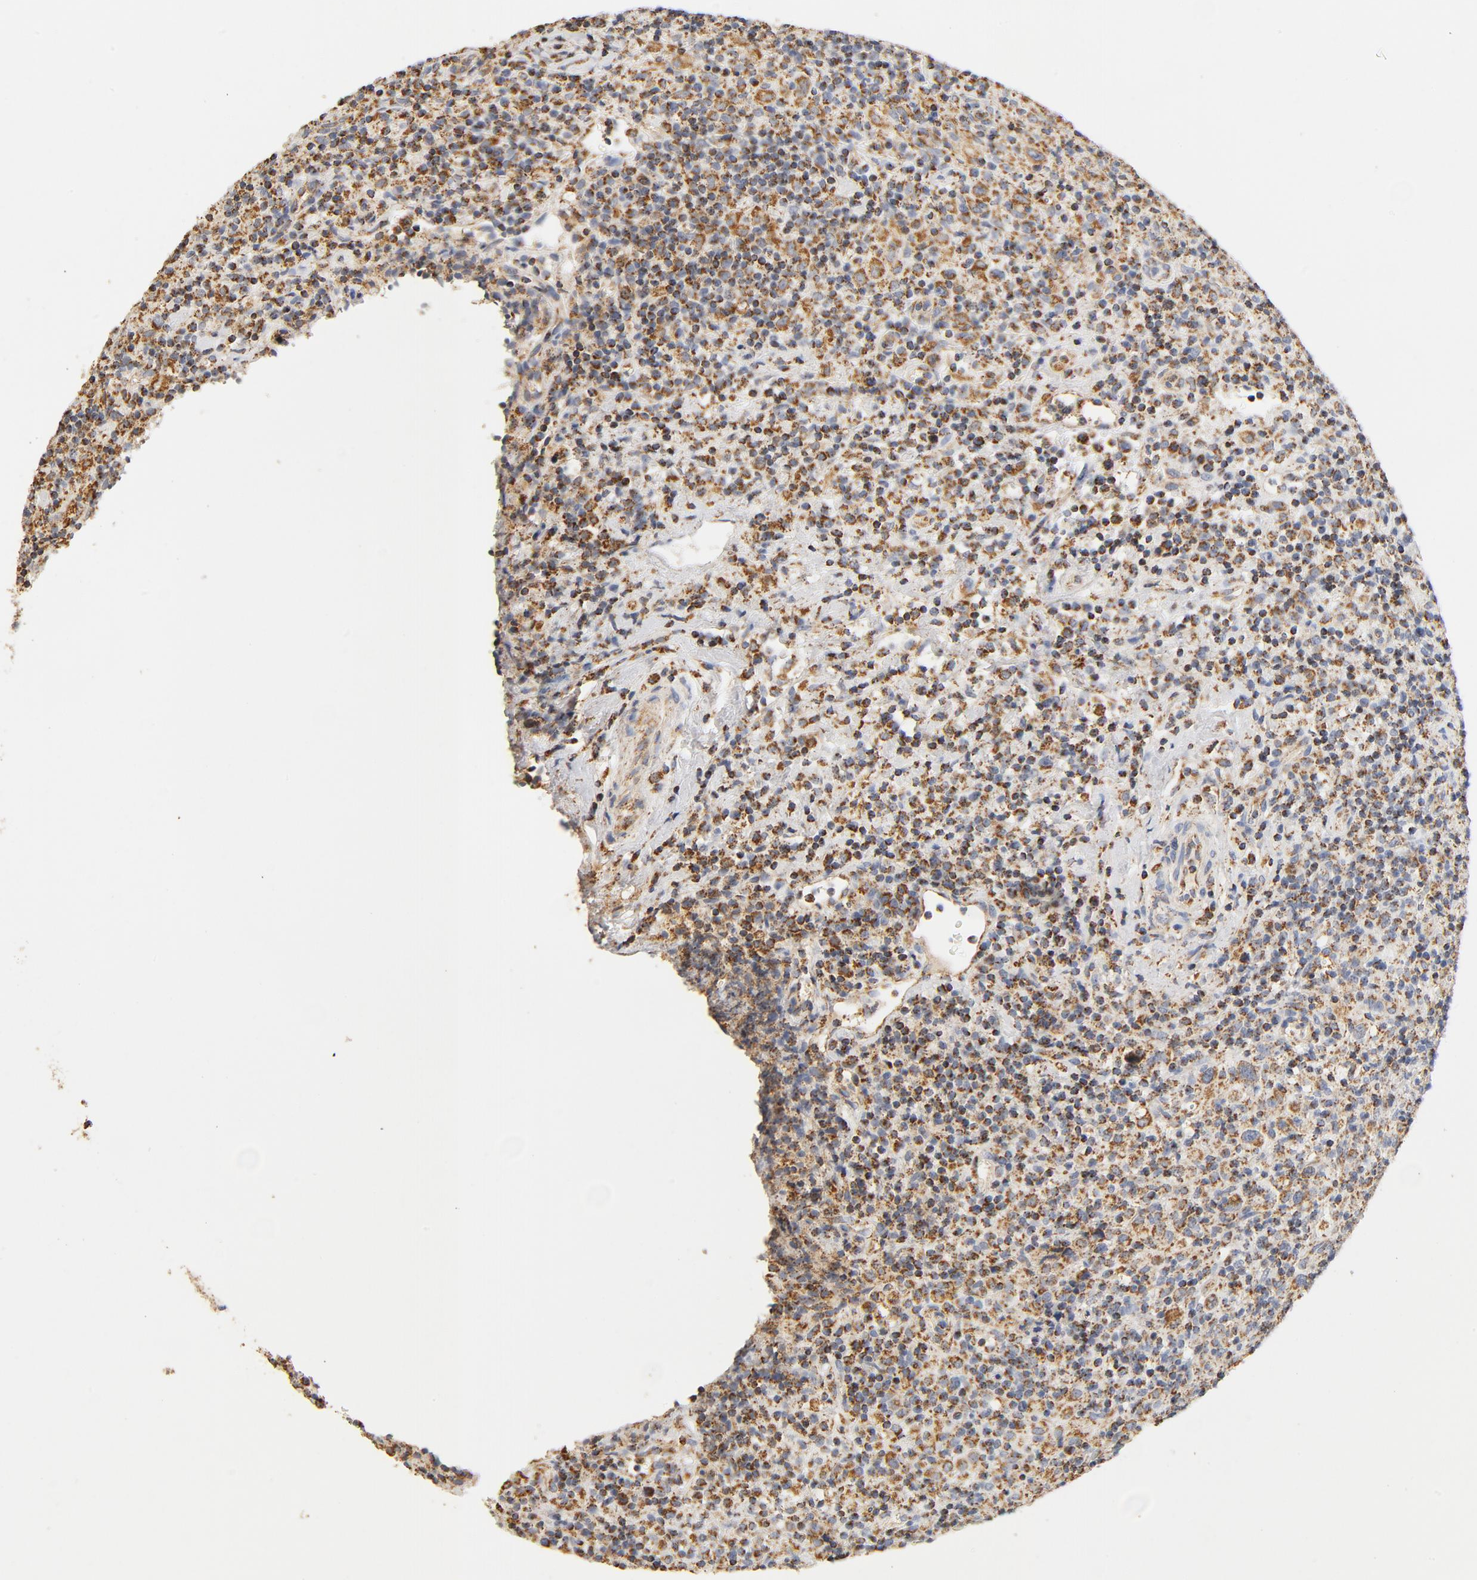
{"staining": {"intensity": "moderate", "quantity": ">75%", "location": "cytoplasmic/membranous"}, "tissue": "lymphoma", "cell_type": "Tumor cells", "image_type": "cancer", "snomed": [{"axis": "morphology", "description": "Hodgkin's disease, NOS"}, {"axis": "topography", "description": "Lymph node"}], "caption": "Tumor cells demonstrate medium levels of moderate cytoplasmic/membranous staining in approximately >75% of cells in Hodgkin's disease.", "gene": "COX4I1", "patient": {"sex": "male", "age": 65}}